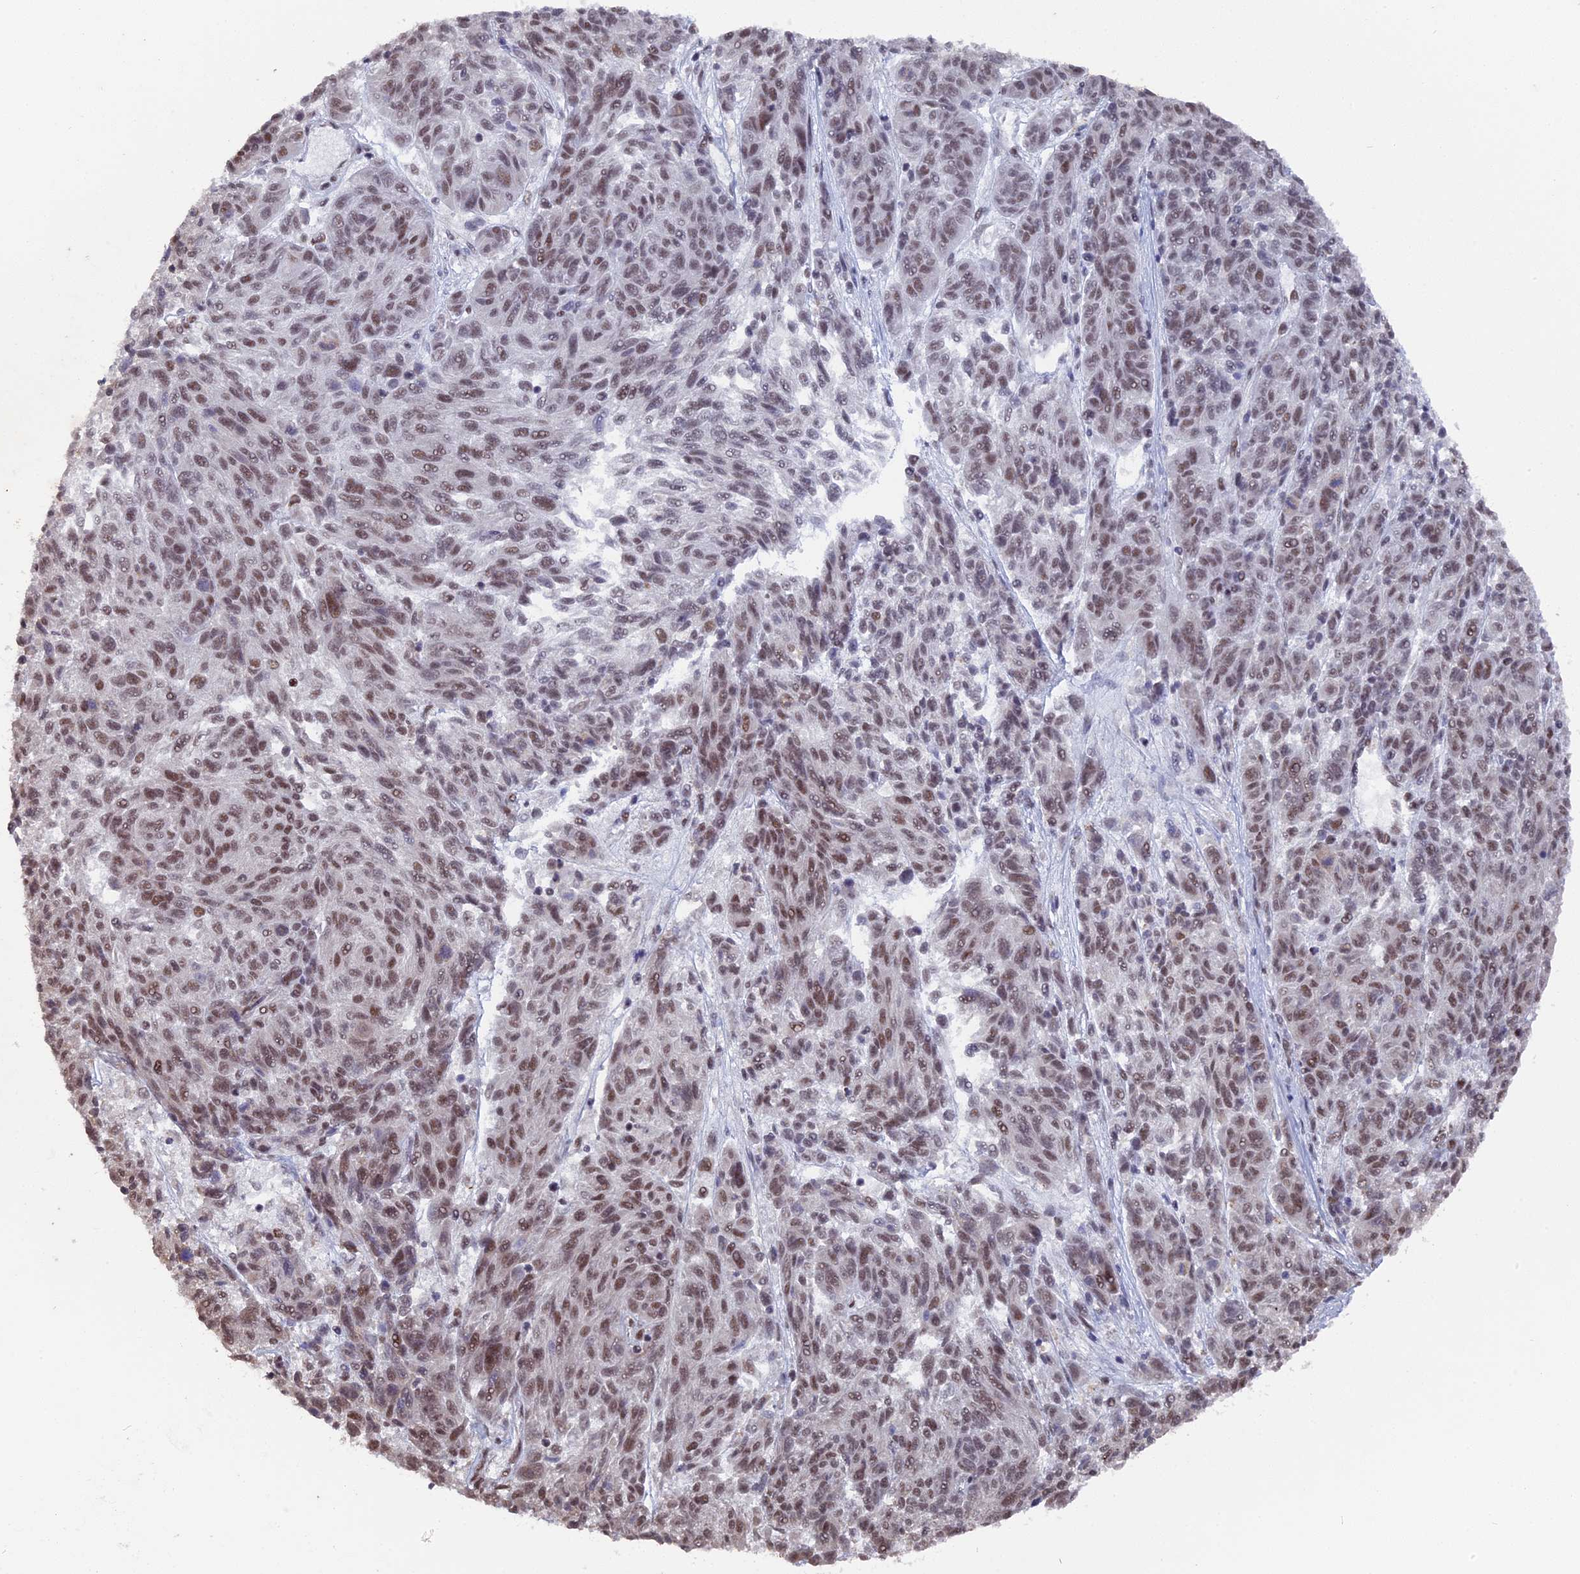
{"staining": {"intensity": "moderate", "quantity": "25%-75%", "location": "nuclear"}, "tissue": "melanoma", "cell_type": "Tumor cells", "image_type": "cancer", "snomed": [{"axis": "morphology", "description": "Malignant melanoma, NOS"}, {"axis": "topography", "description": "Skin"}], "caption": "Melanoma stained for a protein demonstrates moderate nuclear positivity in tumor cells. The staining was performed using DAB (3,3'-diaminobenzidine) to visualize the protein expression in brown, while the nuclei were stained in blue with hematoxylin (Magnification: 20x).", "gene": "SF3A2", "patient": {"sex": "male", "age": 53}}